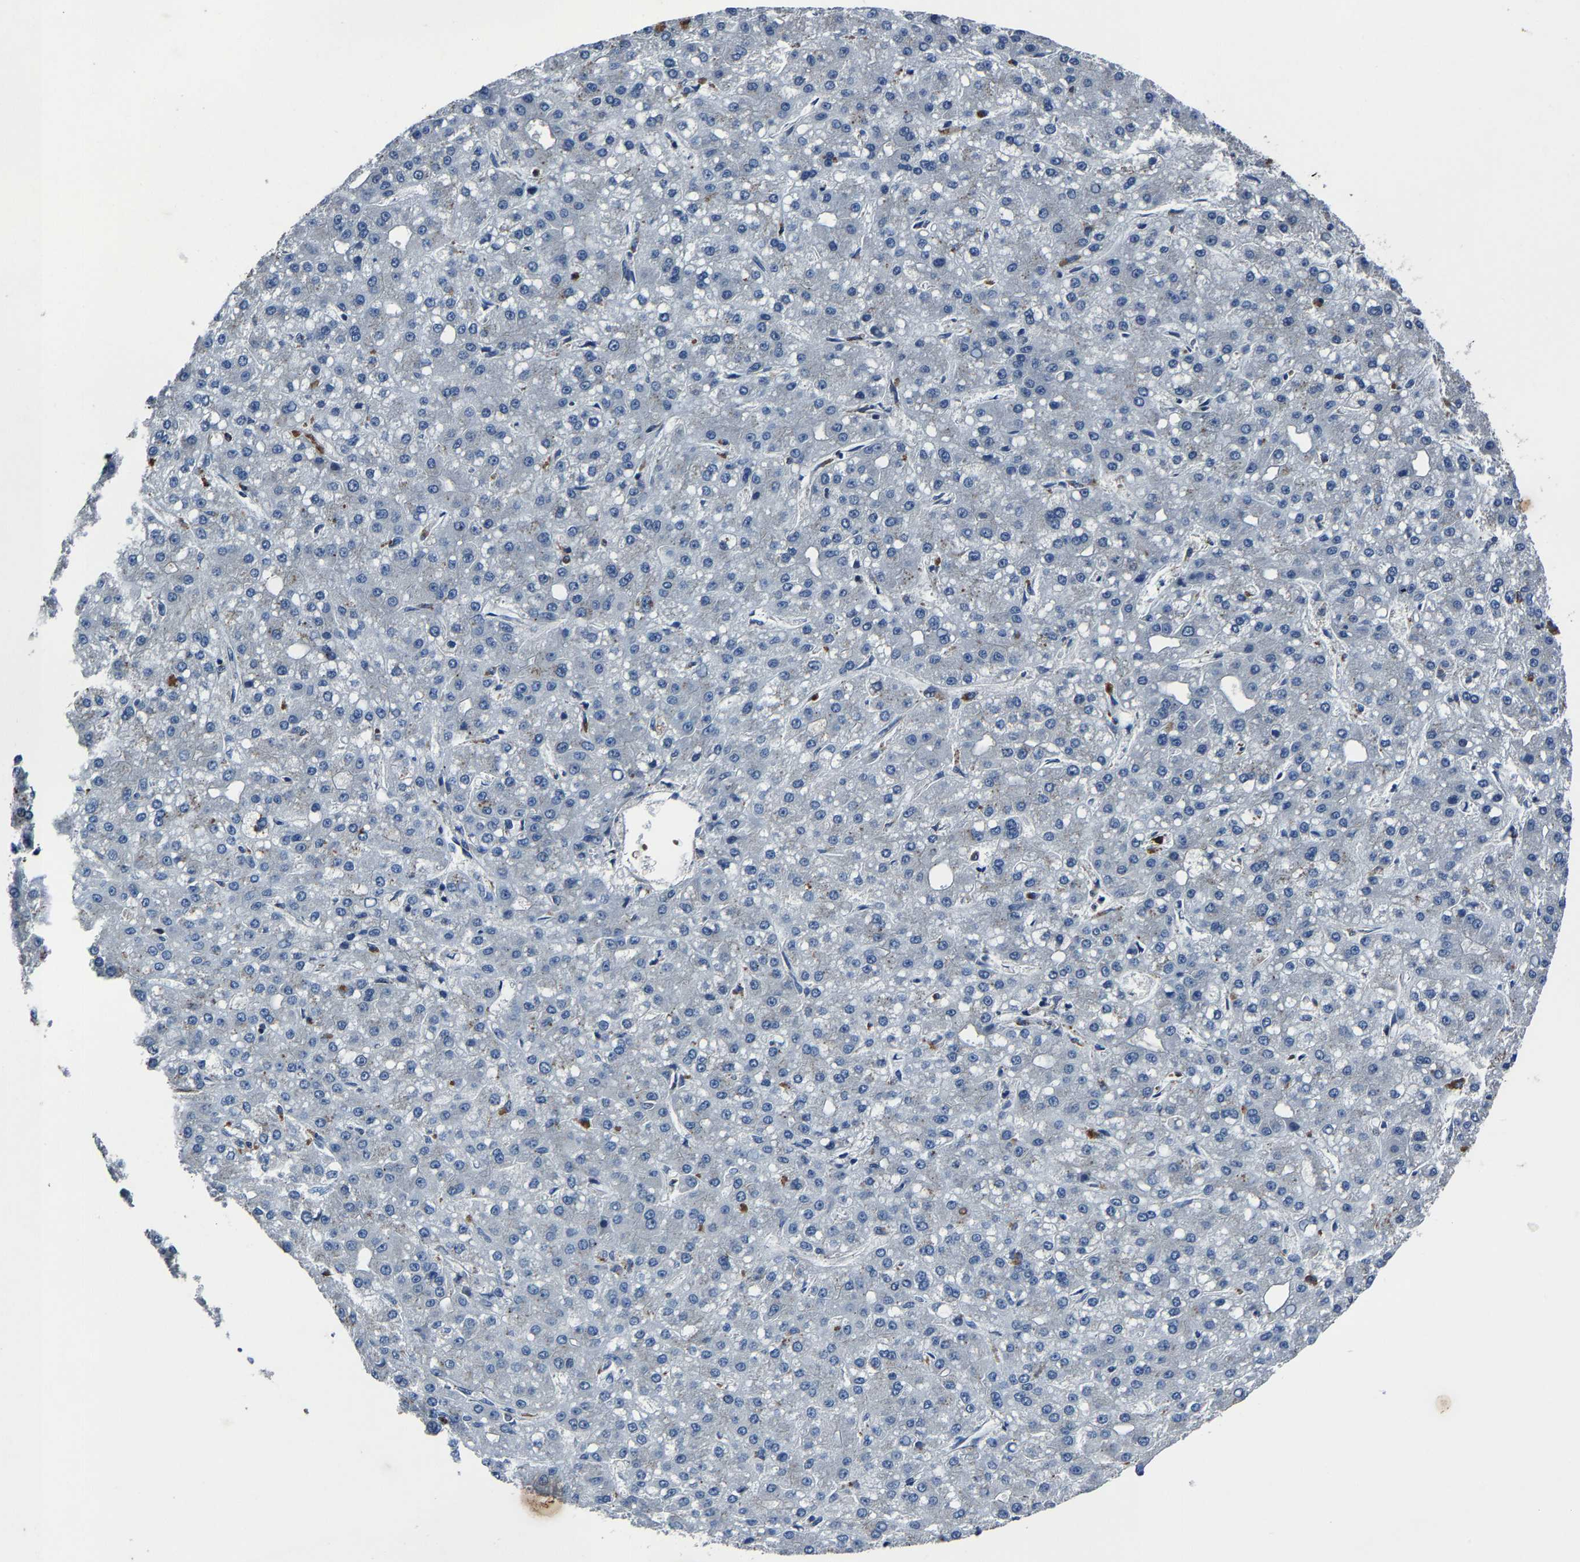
{"staining": {"intensity": "negative", "quantity": "none", "location": "none"}, "tissue": "liver cancer", "cell_type": "Tumor cells", "image_type": "cancer", "snomed": [{"axis": "morphology", "description": "Carcinoma, Hepatocellular, NOS"}, {"axis": "topography", "description": "Liver"}], "caption": "Image shows no protein staining in tumor cells of hepatocellular carcinoma (liver) tissue.", "gene": "PCNX2", "patient": {"sex": "male", "age": 67}}